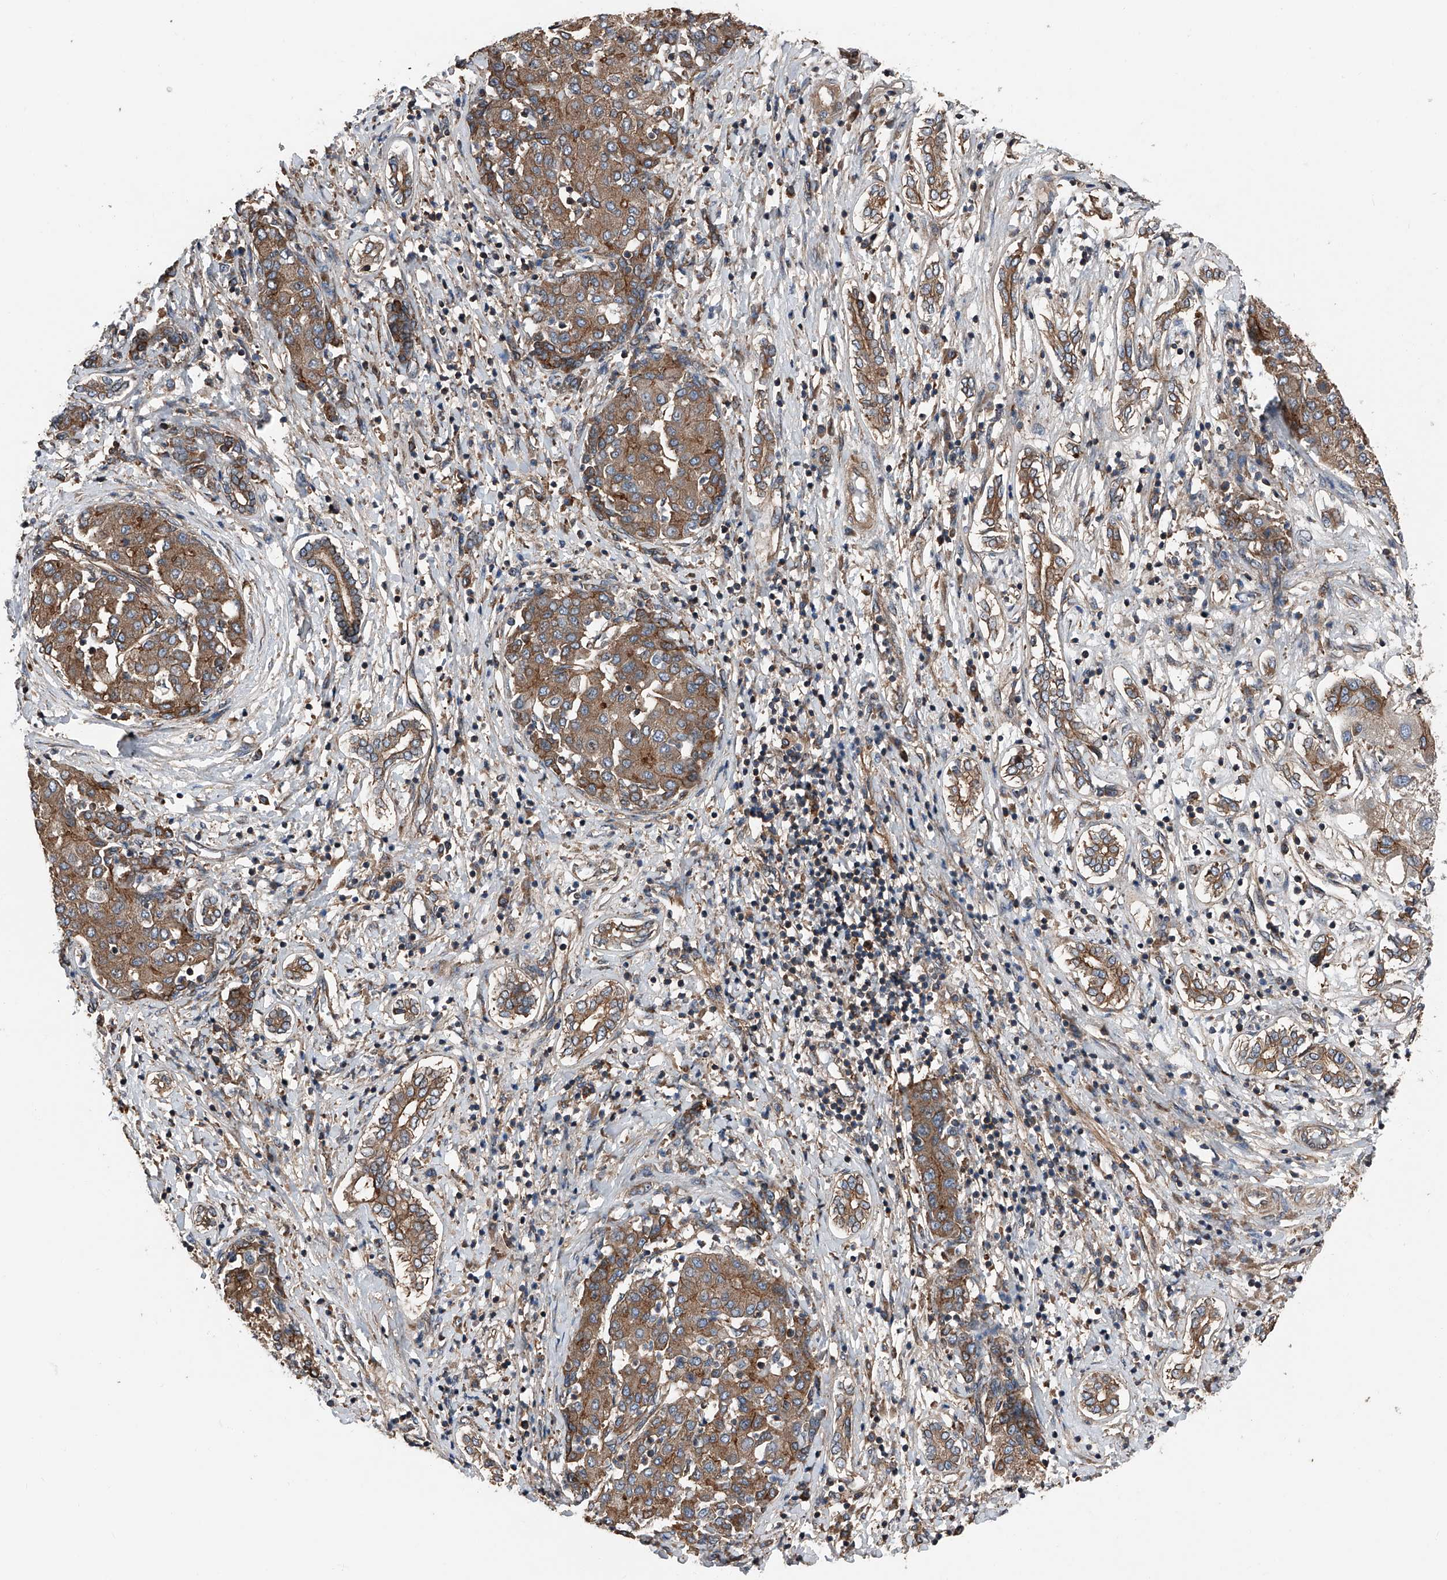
{"staining": {"intensity": "moderate", "quantity": ">75%", "location": "cytoplasmic/membranous"}, "tissue": "liver cancer", "cell_type": "Tumor cells", "image_type": "cancer", "snomed": [{"axis": "morphology", "description": "Carcinoma, Hepatocellular, NOS"}, {"axis": "topography", "description": "Liver"}], "caption": "Protein staining of liver cancer tissue reveals moderate cytoplasmic/membranous positivity in about >75% of tumor cells.", "gene": "KCNJ2", "patient": {"sex": "male", "age": 65}}